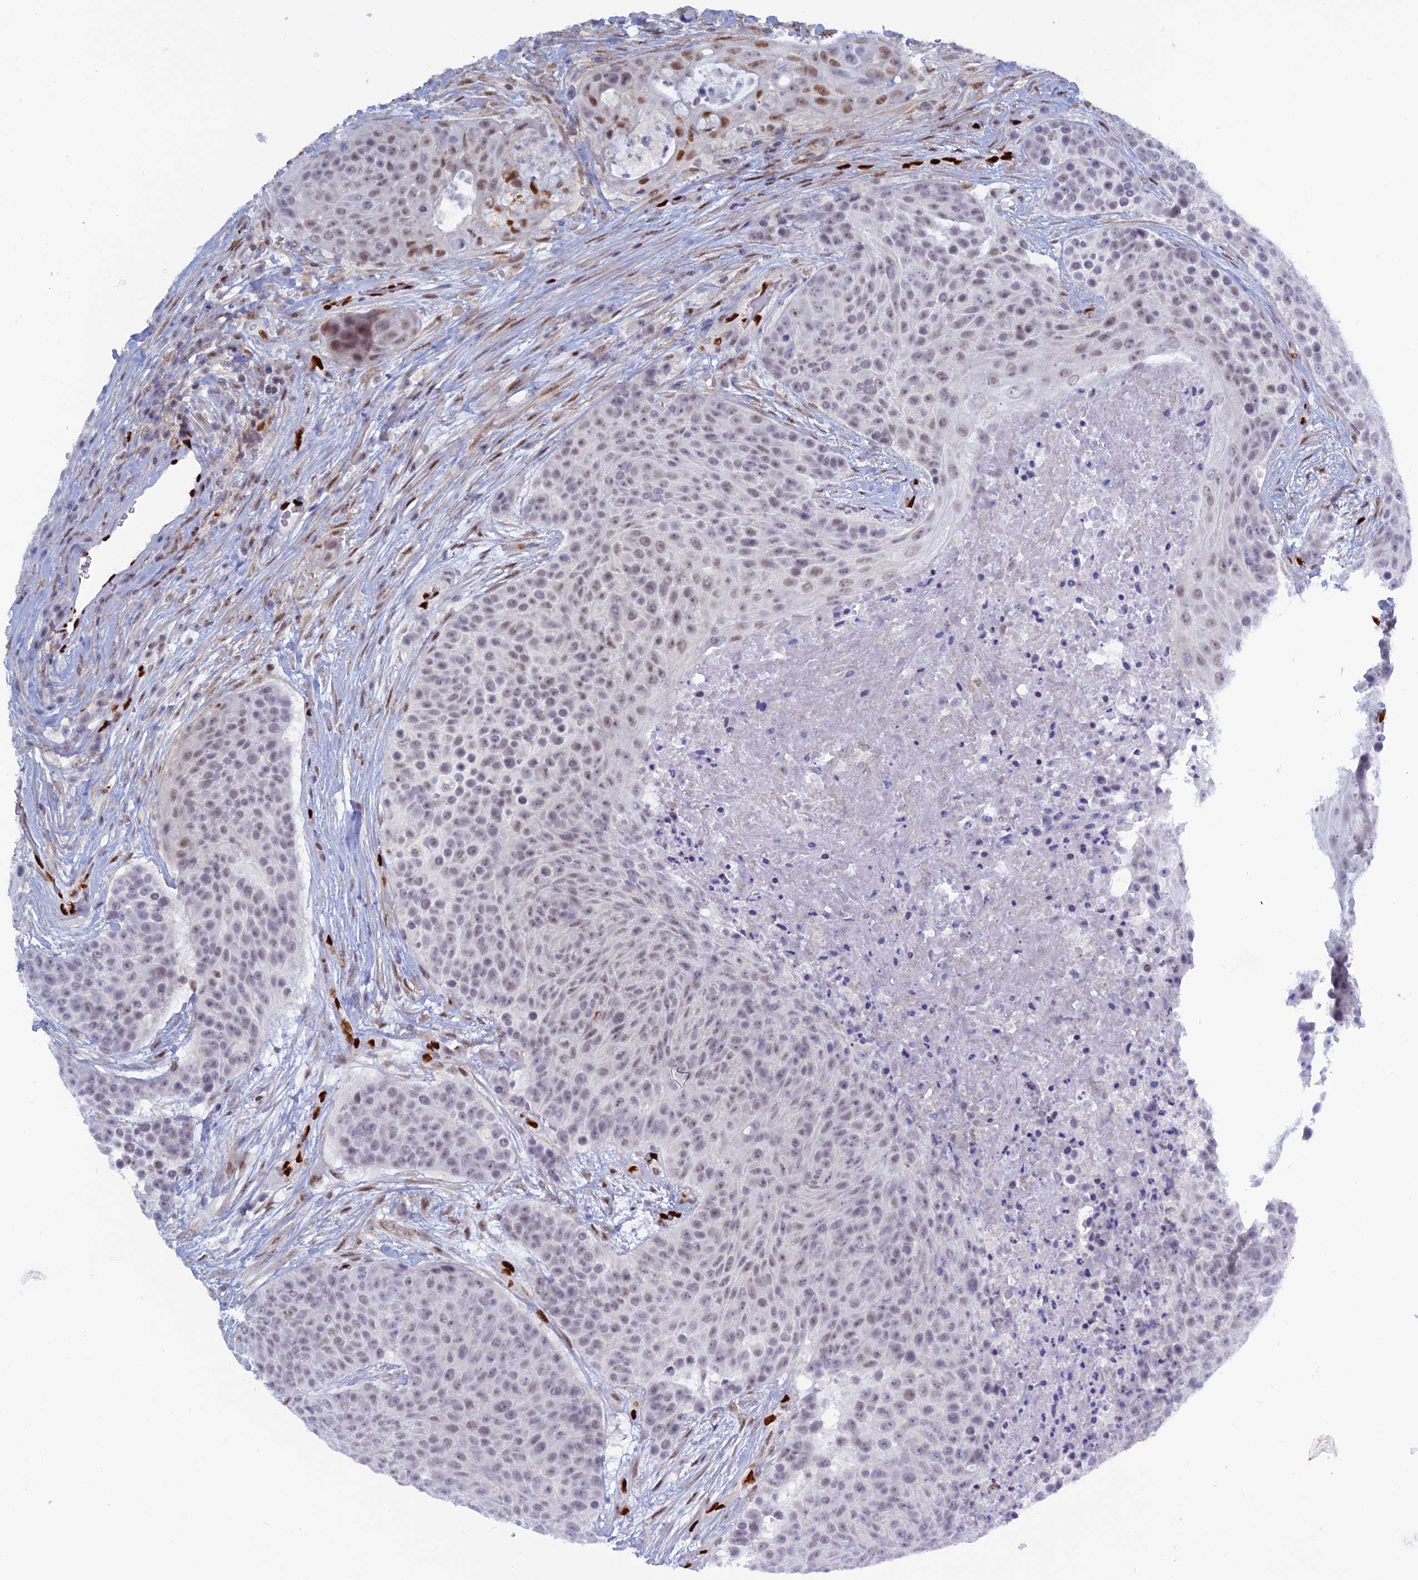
{"staining": {"intensity": "weak", "quantity": "<25%", "location": "nuclear"}, "tissue": "urothelial cancer", "cell_type": "Tumor cells", "image_type": "cancer", "snomed": [{"axis": "morphology", "description": "Urothelial carcinoma, High grade"}, {"axis": "topography", "description": "Urinary bladder"}], "caption": "Human high-grade urothelial carcinoma stained for a protein using immunohistochemistry (IHC) shows no staining in tumor cells.", "gene": "NOL4L", "patient": {"sex": "female", "age": 63}}